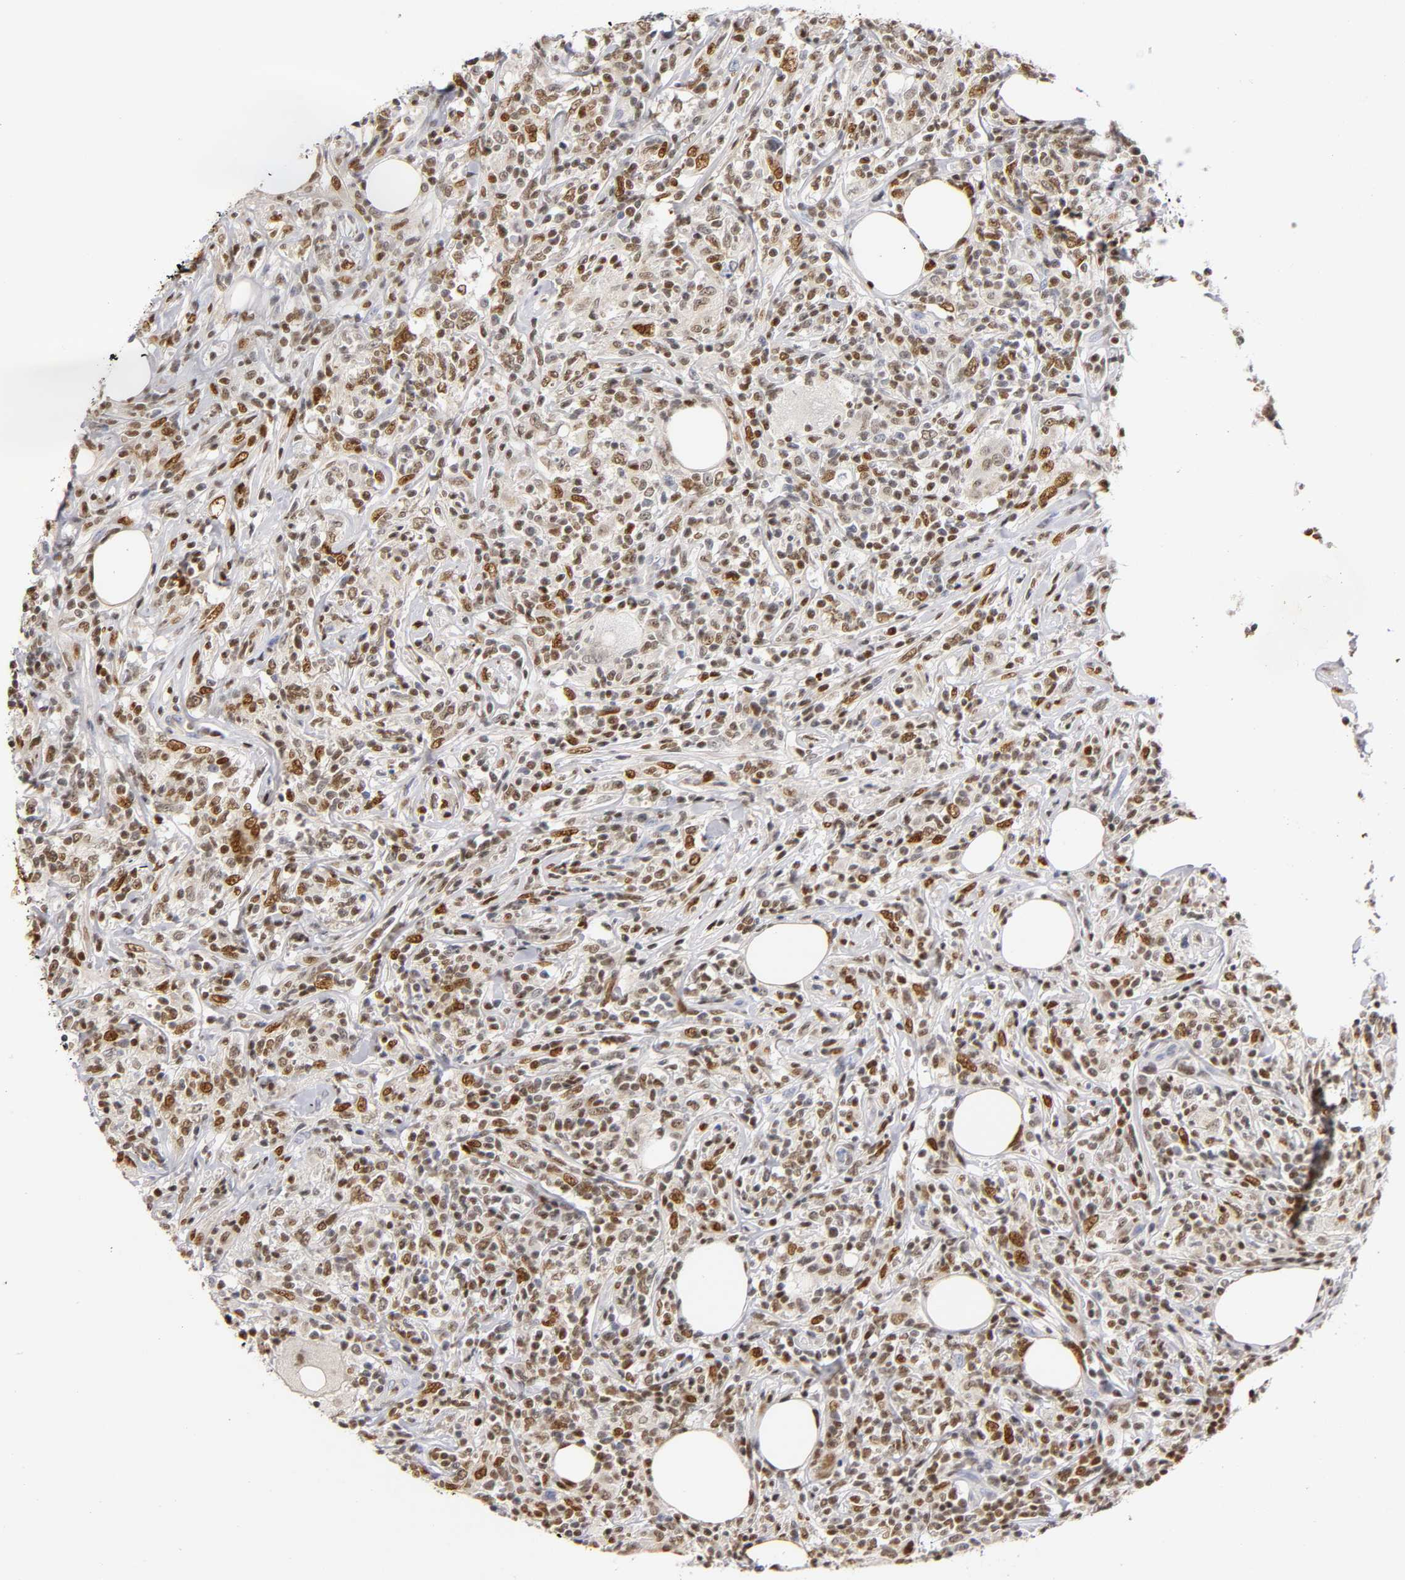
{"staining": {"intensity": "moderate", "quantity": ">75%", "location": "nuclear"}, "tissue": "lymphoma", "cell_type": "Tumor cells", "image_type": "cancer", "snomed": [{"axis": "morphology", "description": "Malignant lymphoma, non-Hodgkin's type, High grade"}, {"axis": "topography", "description": "Lymph node"}], "caption": "Immunohistochemical staining of lymphoma demonstrates medium levels of moderate nuclear staining in about >75% of tumor cells.", "gene": "RUNX1", "patient": {"sex": "female", "age": 84}}